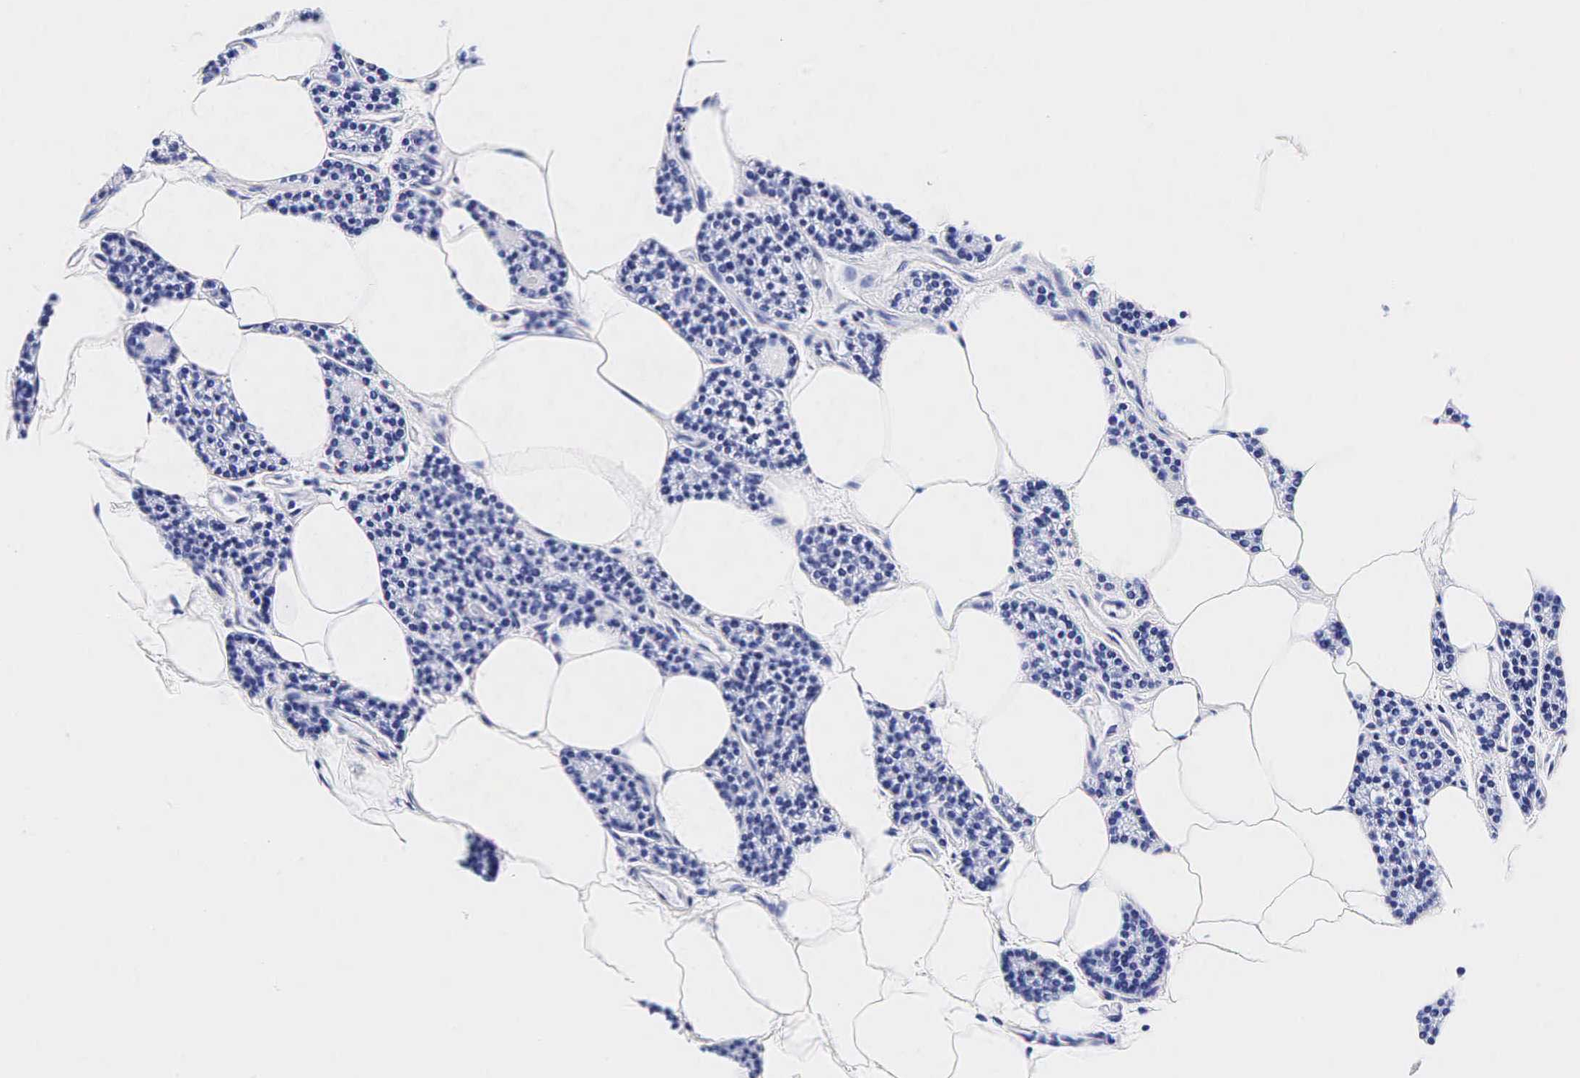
{"staining": {"intensity": "weak", "quantity": "<25%", "location": "cytoplasmic/membranous"}, "tissue": "parathyroid gland", "cell_type": "Glandular cells", "image_type": "normal", "snomed": [{"axis": "morphology", "description": "Normal tissue, NOS"}, {"axis": "topography", "description": "Parathyroid gland"}], "caption": "IHC of unremarkable human parathyroid gland shows no expression in glandular cells. (Immunohistochemistry (ihc), brightfield microscopy, high magnification).", "gene": "TG", "patient": {"sex": "male", "age": 54}}